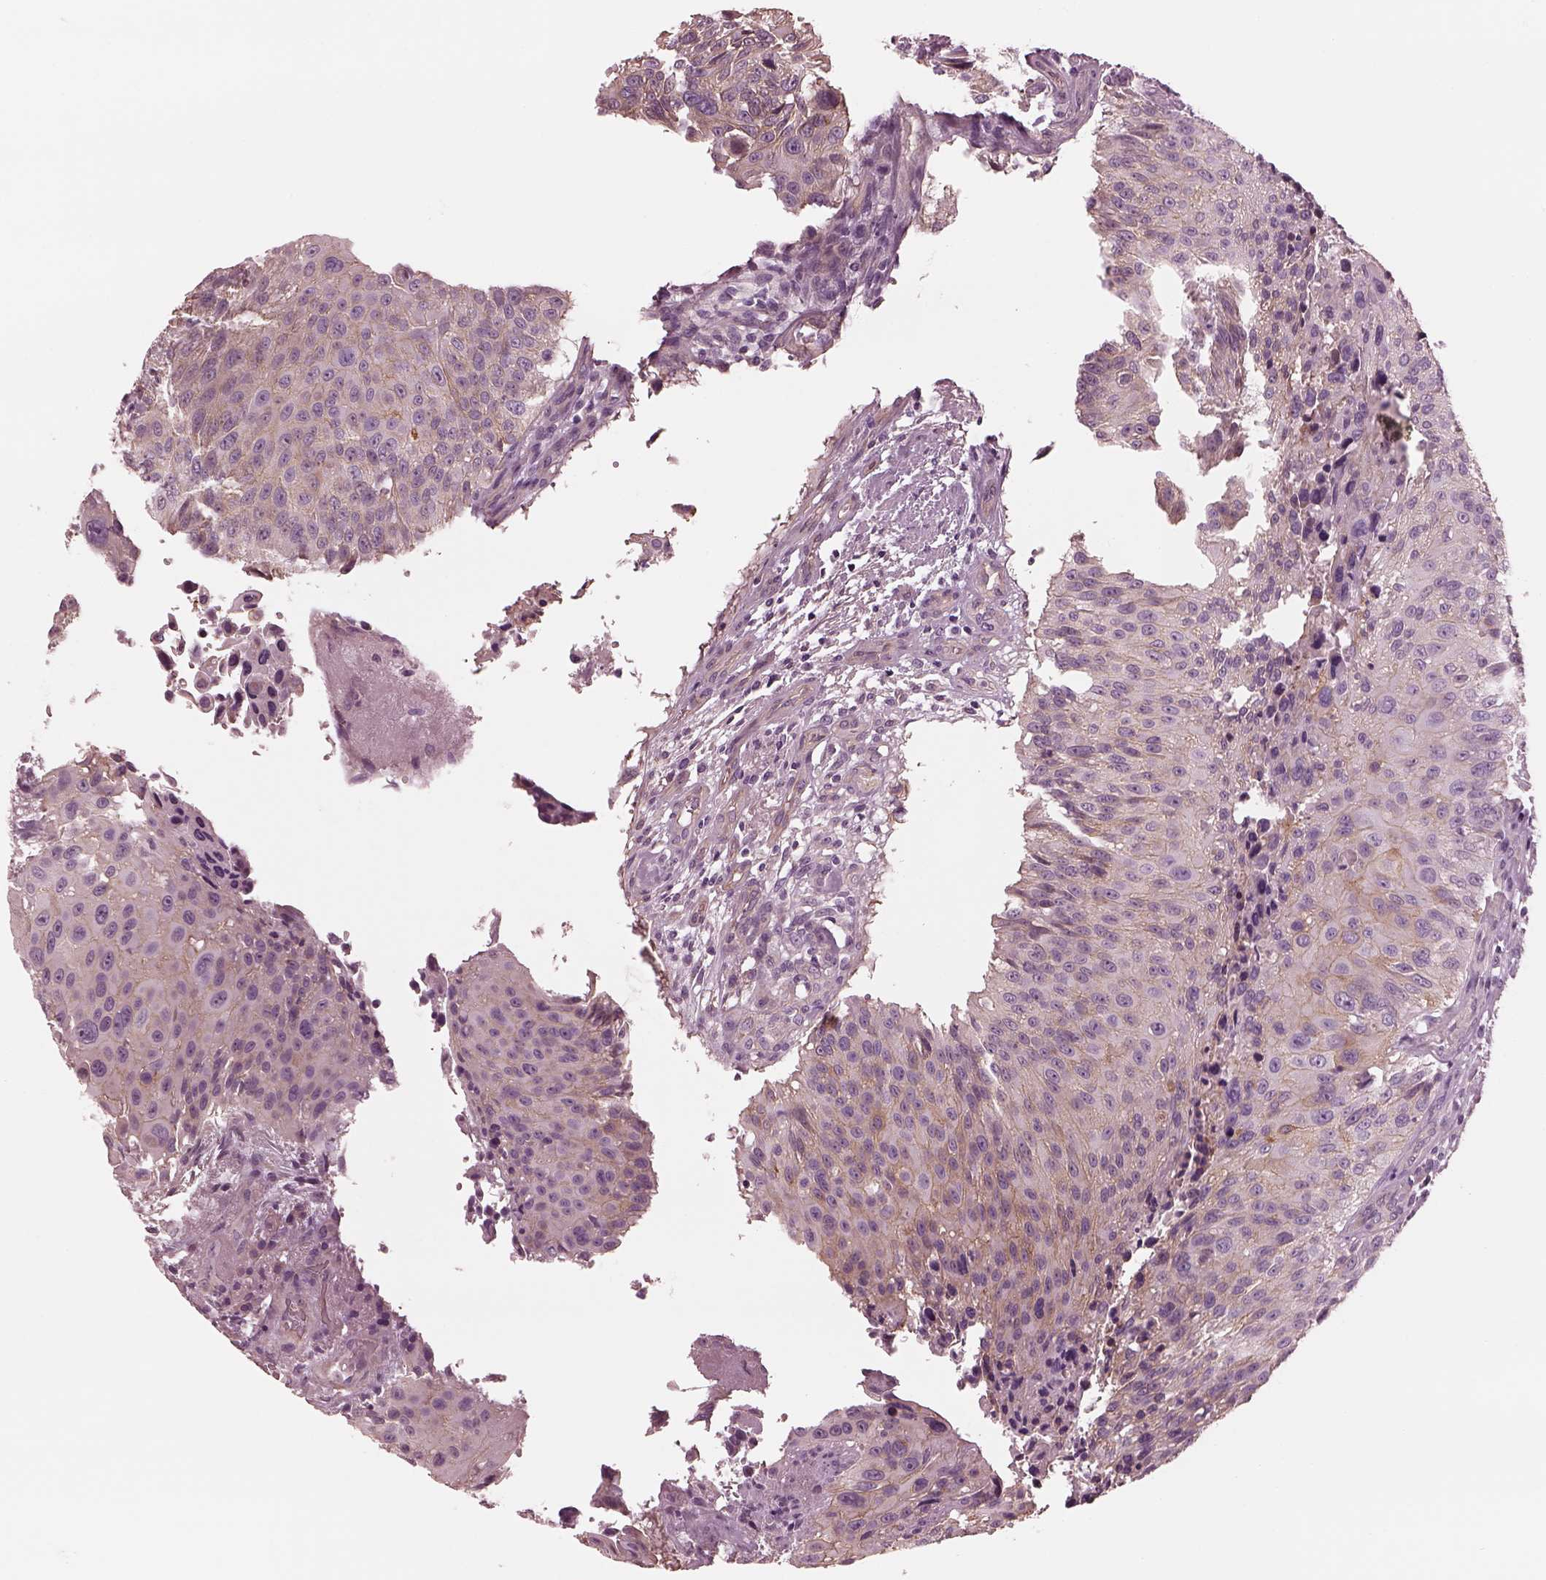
{"staining": {"intensity": "weak", "quantity": "25%-75%", "location": "cytoplasmic/membranous"}, "tissue": "urothelial cancer", "cell_type": "Tumor cells", "image_type": "cancer", "snomed": [{"axis": "morphology", "description": "Urothelial carcinoma, NOS"}, {"axis": "topography", "description": "Urinary bladder"}], "caption": "Immunohistochemistry (IHC) (DAB (3,3'-diaminobenzidine)) staining of human transitional cell carcinoma reveals weak cytoplasmic/membranous protein expression in about 25%-75% of tumor cells.", "gene": "ELAPOR1", "patient": {"sex": "male", "age": 55}}